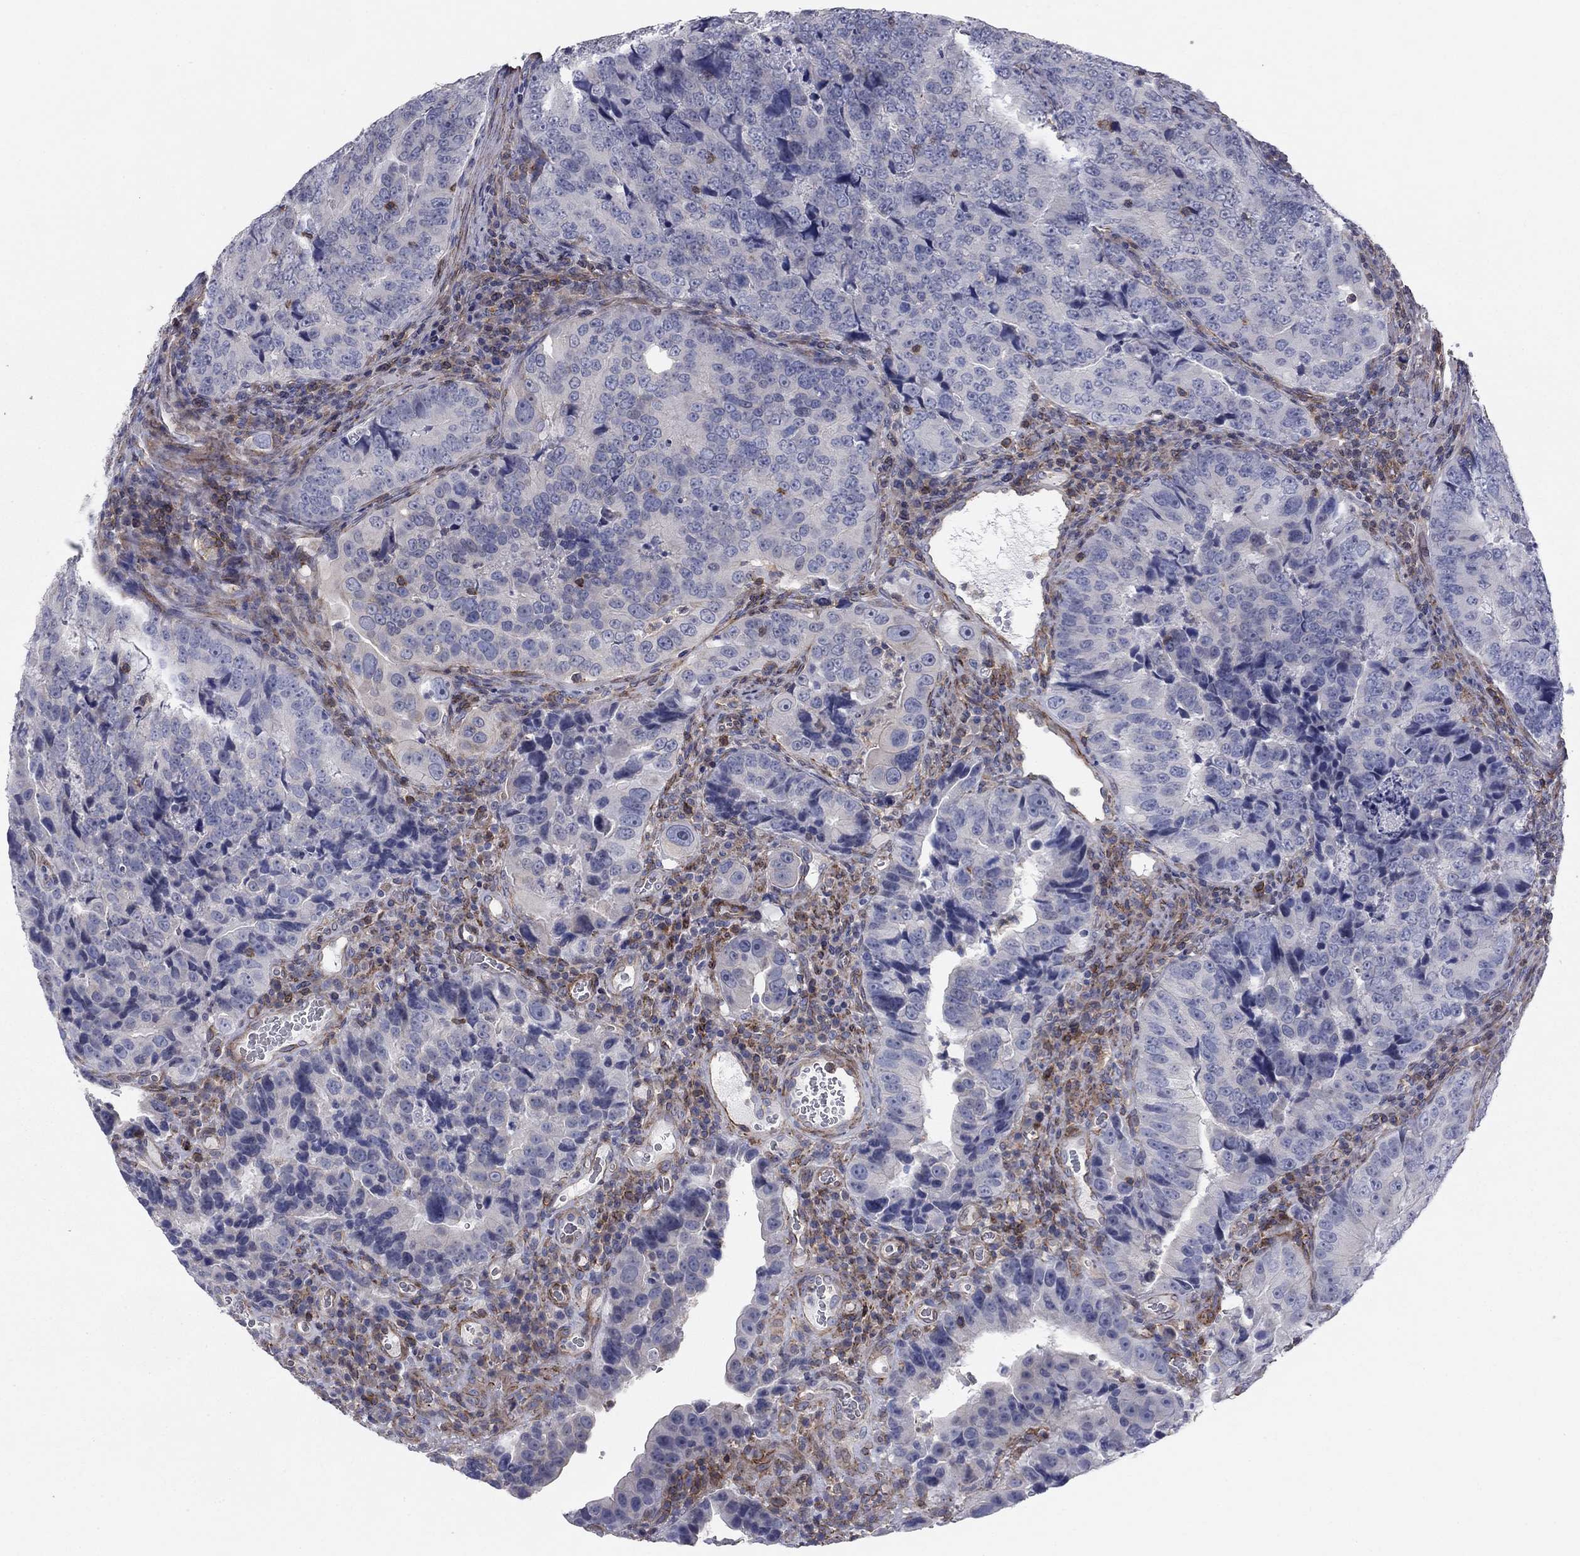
{"staining": {"intensity": "negative", "quantity": "none", "location": "none"}, "tissue": "colorectal cancer", "cell_type": "Tumor cells", "image_type": "cancer", "snomed": [{"axis": "morphology", "description": "Adenocarcinoma, NOS"}, {"axis": "topography", "description": "Colon"}], "caption": "An IHC image of colorectal adenocarcinoma is shown. There is no staining in tumor cells of colorectal adenocarcinoma.", "gene": "PSD4", "patient": {"sex": "female", "age": 72}}